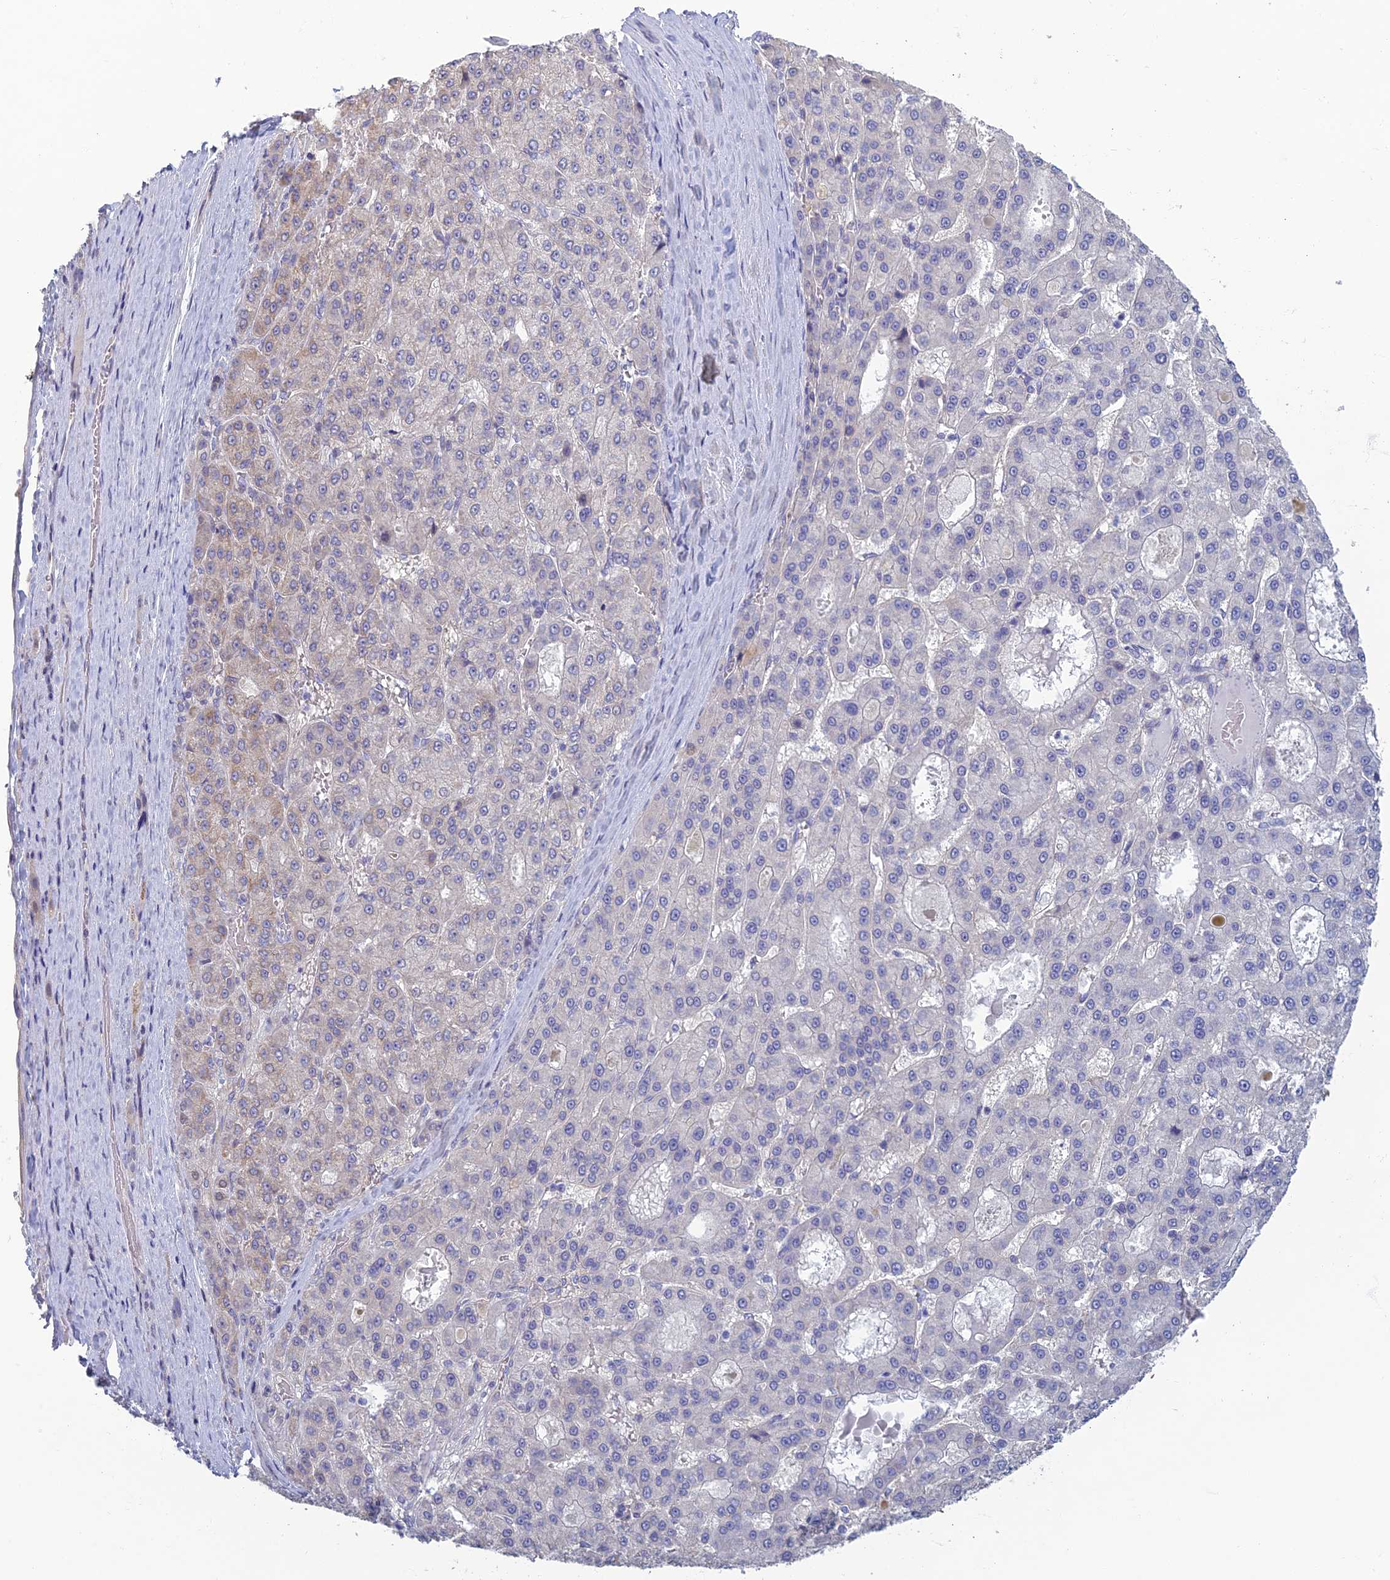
{"staining": {"intensity": "negative", "quantity": "none", "location": "none"}, "tissue": "liver cancer", "cell_type": "Tumor cells", "image_type": "cancer", "snomed": [{"axis": "morphology", "description": "Carcinoma, Hepatocellular, NOS"}, {"axis": "topography", "description": "Liver"}], "caption": "This micrograph is of liver hepatocellular carcinoma stained with immunohistochemistry (IHC) to label a protein in brown with the nuclei are counter-stained blue. There is no positivity in tumor cells.", "gene": "NEURL1", "patient": {"sex": "male", "age": 70}}